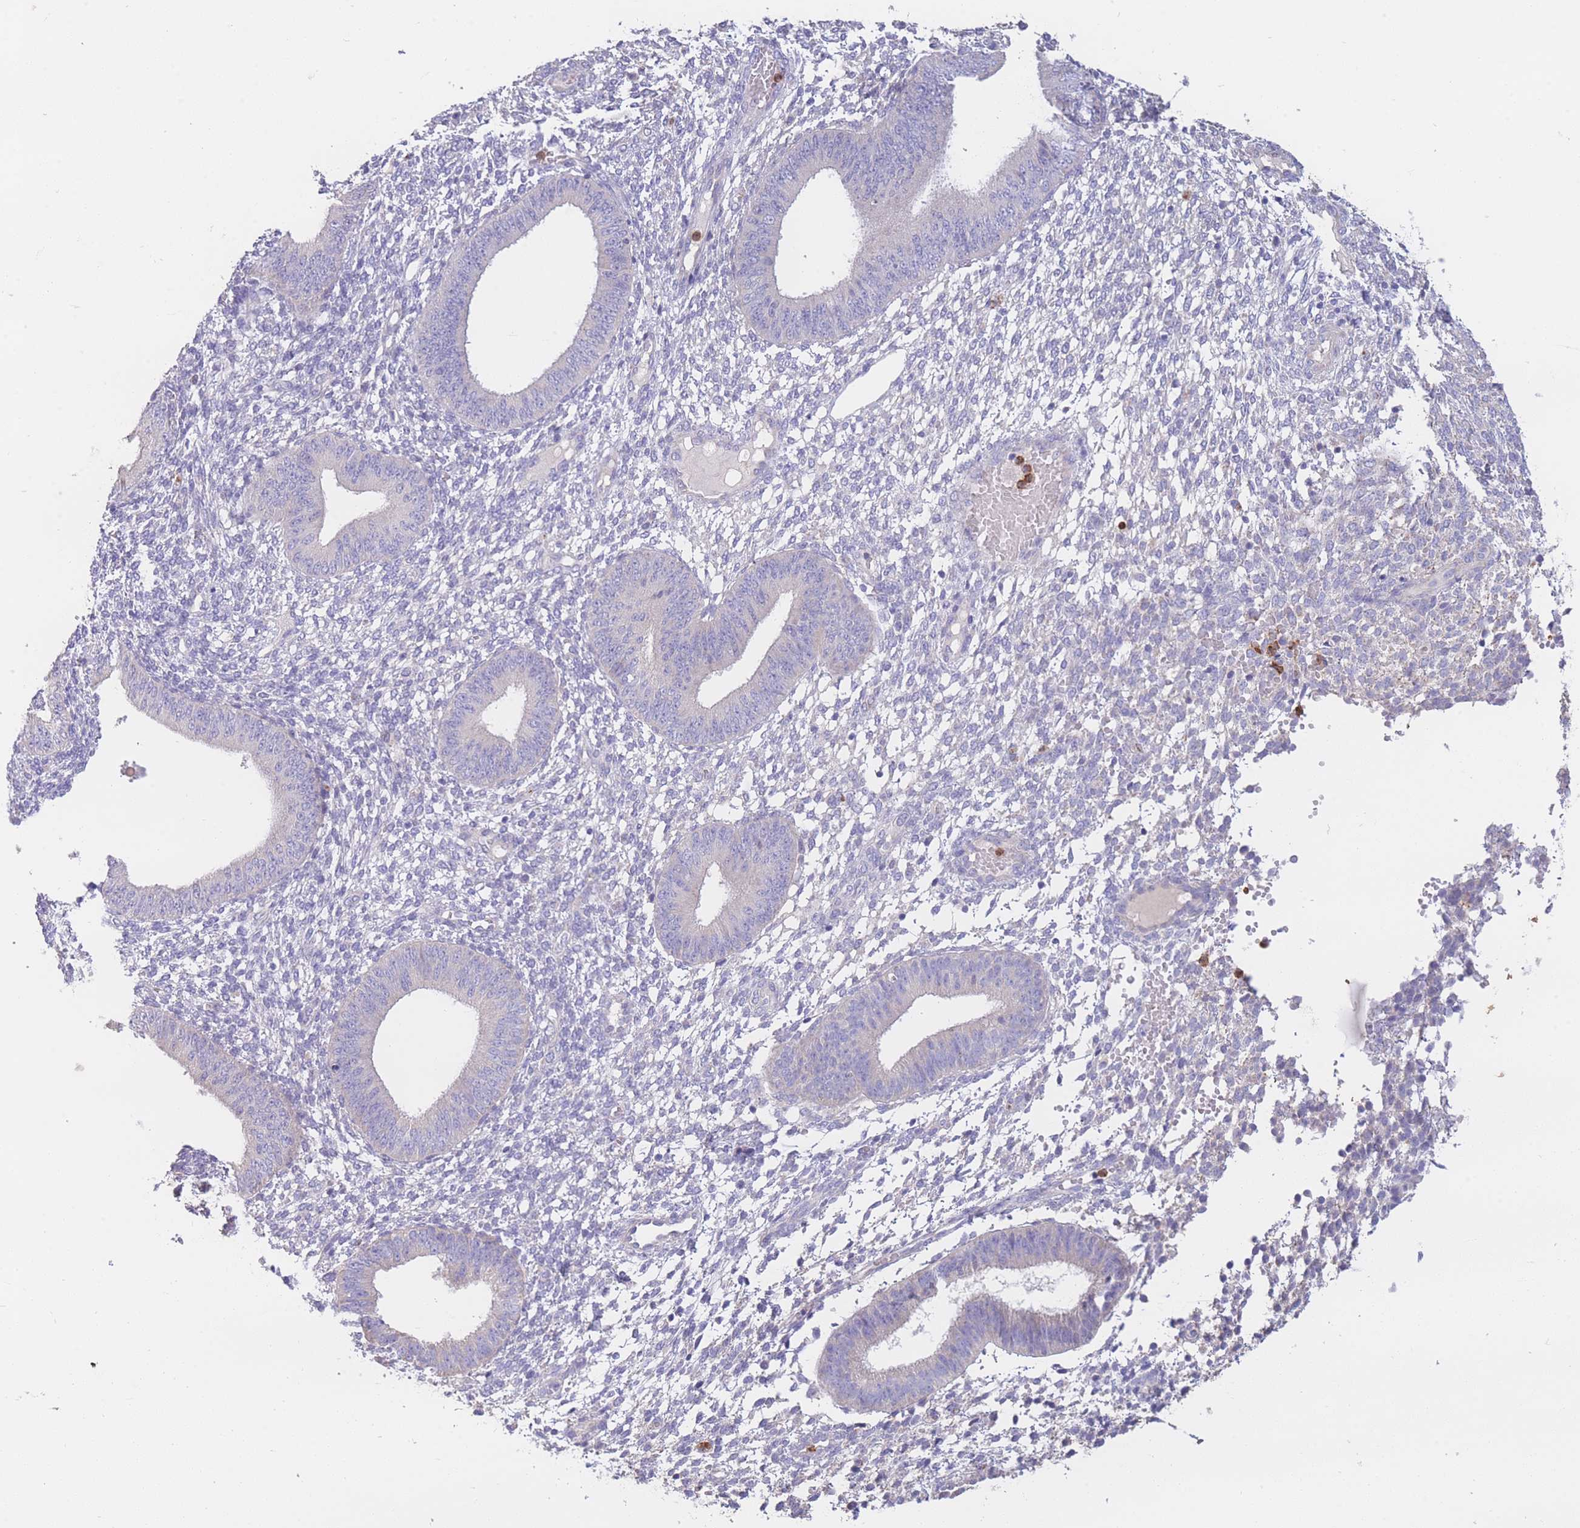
{"staining": {"intensity": "negative", "quantity": "none", "location": "none"}, "tissue": "endometrium", "cell_type": "Cells in endometrial stroma", "image_type": "normal", "snomed": [{"axis": "morphology", "description": "Normal tissue, NOS"}, {"axis": "topography", "description": "Endometrium"}], "caption": "Immunohistochemistry (IHC) image of benign endometrium stained for a protein (brown), which demonstrates no staining in cells in endometrial stroma.", "gene": "CENPM", "patient": {"sex": "female", "age": 49}}